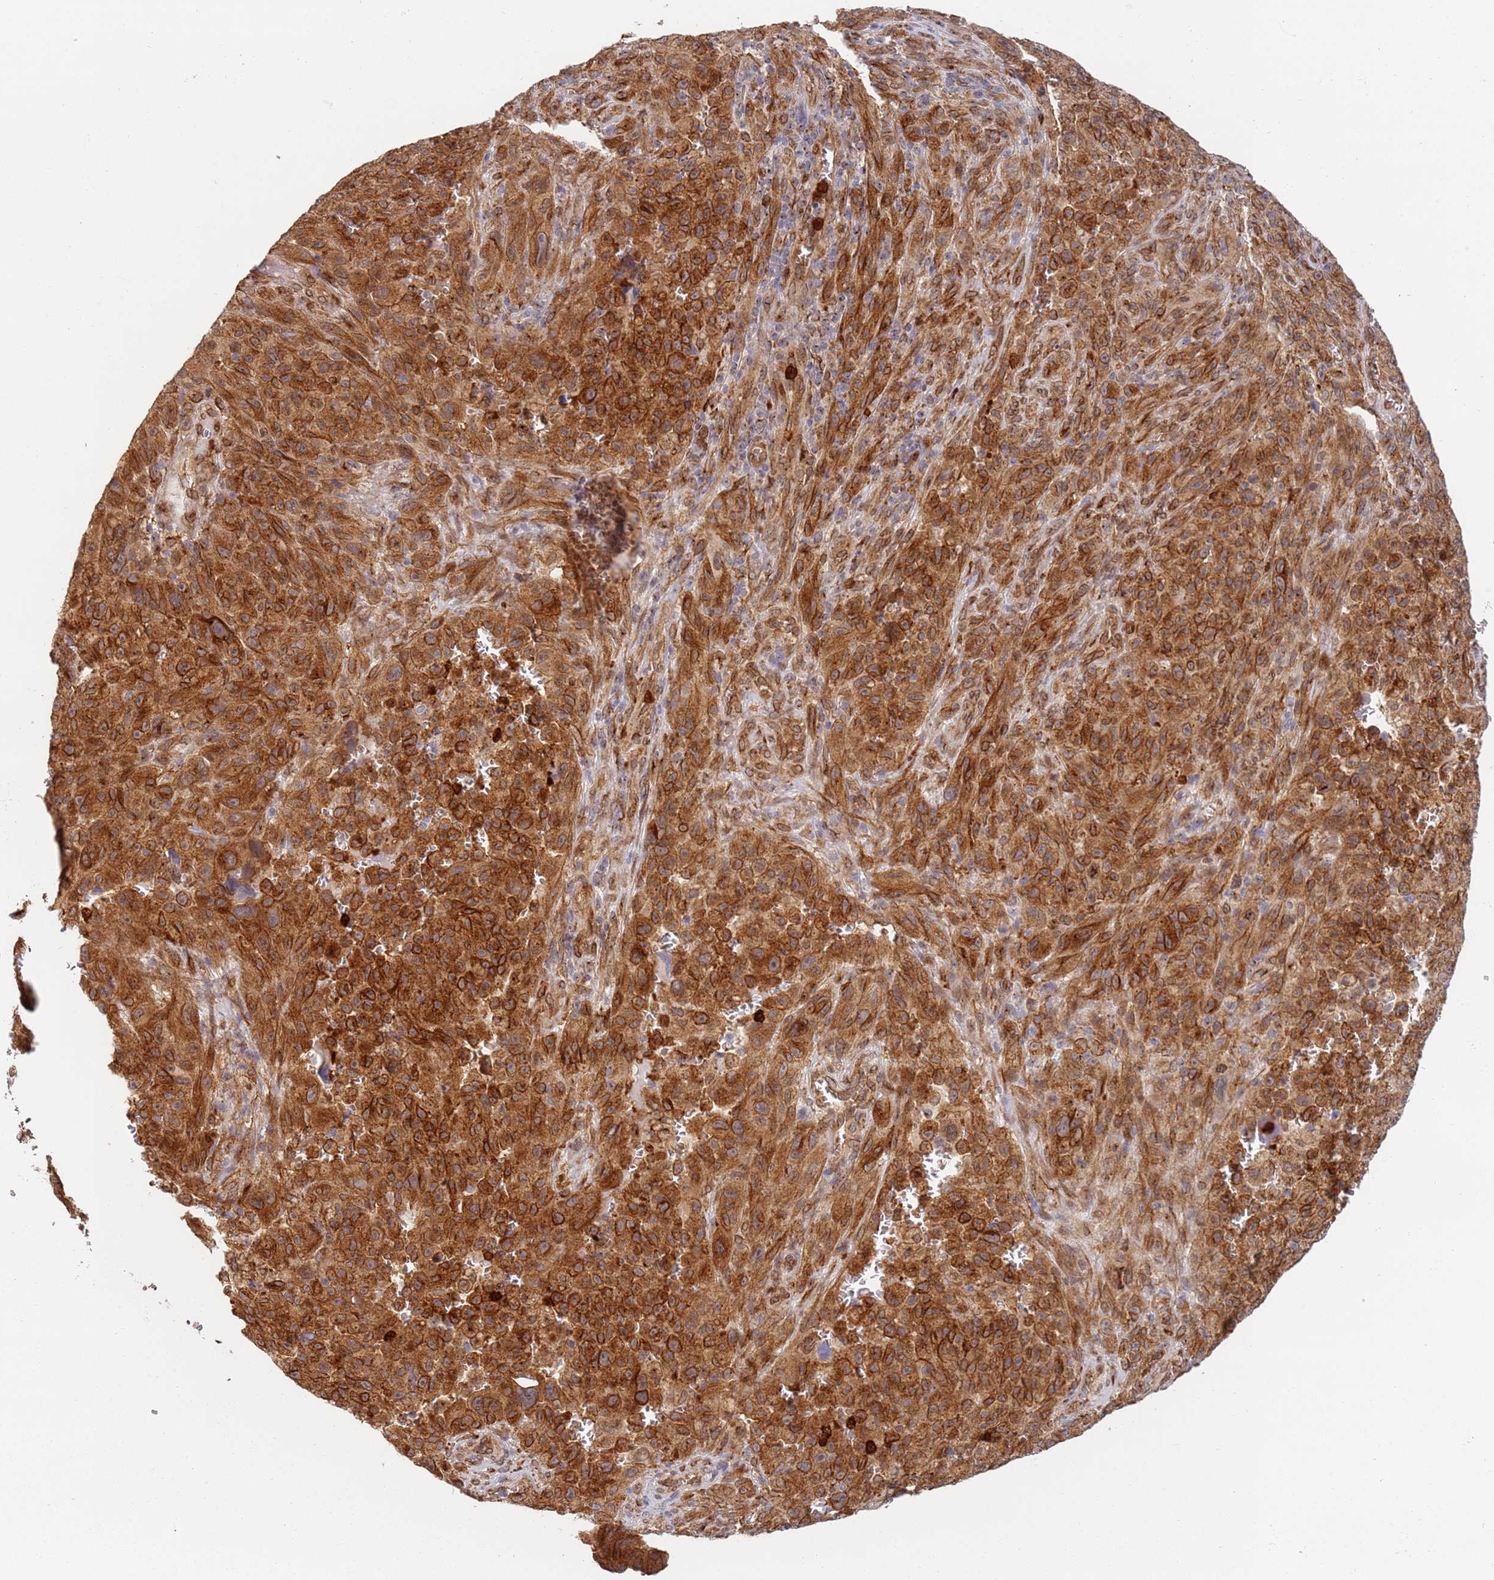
{"staining": {"intensity": "strong", "quantity": ">75%", "location": "cytoplasmic/membranous"}, "tissue": "melanoma", "cell_type": "Tumor cells", "image_type": "cancer", "snomed": [{"axis": "morphology", "description": "Malignant melanoma, NOS"}, {"axis": "topography", "description": "Skin"}], "caption": "Immunohistochemical staining of human melanoma displays high levels of strong cytoplasmic/membranous protein staining in about >75% of tumor cells.", "gene": "CEP170", "patient": {"sex": "female", "age": 82}}